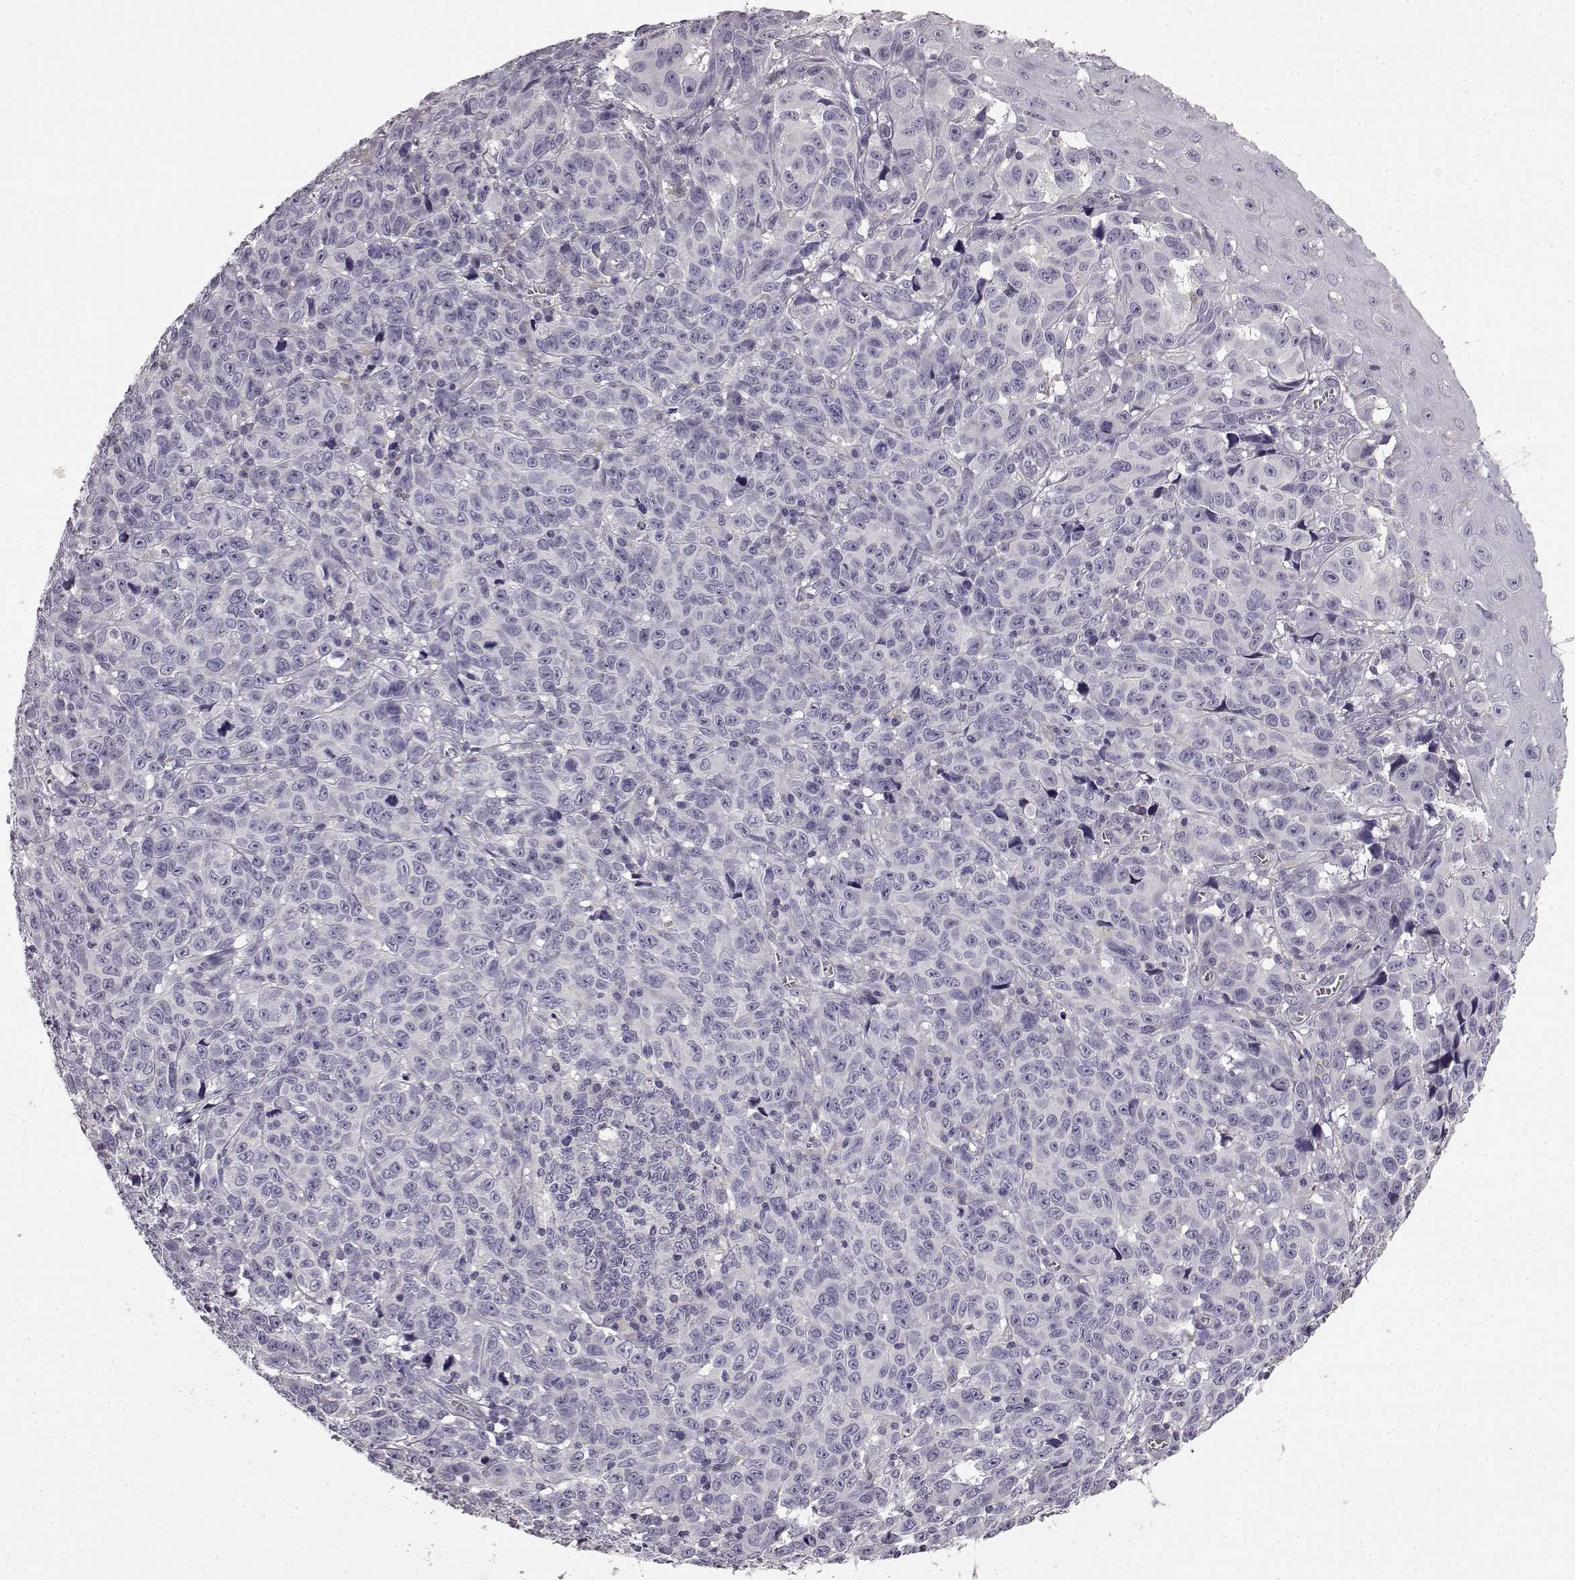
{"staining": {"intensity": "negative", "quantity": "none", "location": "none"}, "tissue": "melanoma", "cell_type": "Tumor cells", "image_type": "cancer", "snomed": [{"axis": "morphology", "description": "Malignant melanoma, NOS"}, {"axis": "topography", "description": "Vulva, labia, clitoris and Bartholin´s gland, NO"}], "caption": "An IHC photomicrograph of malignant melanoma is shown. There is no staining in tumor cells of malignant melanoma.", "gene": "KRT85", "patient": {"sex": "female", "age": 75}}